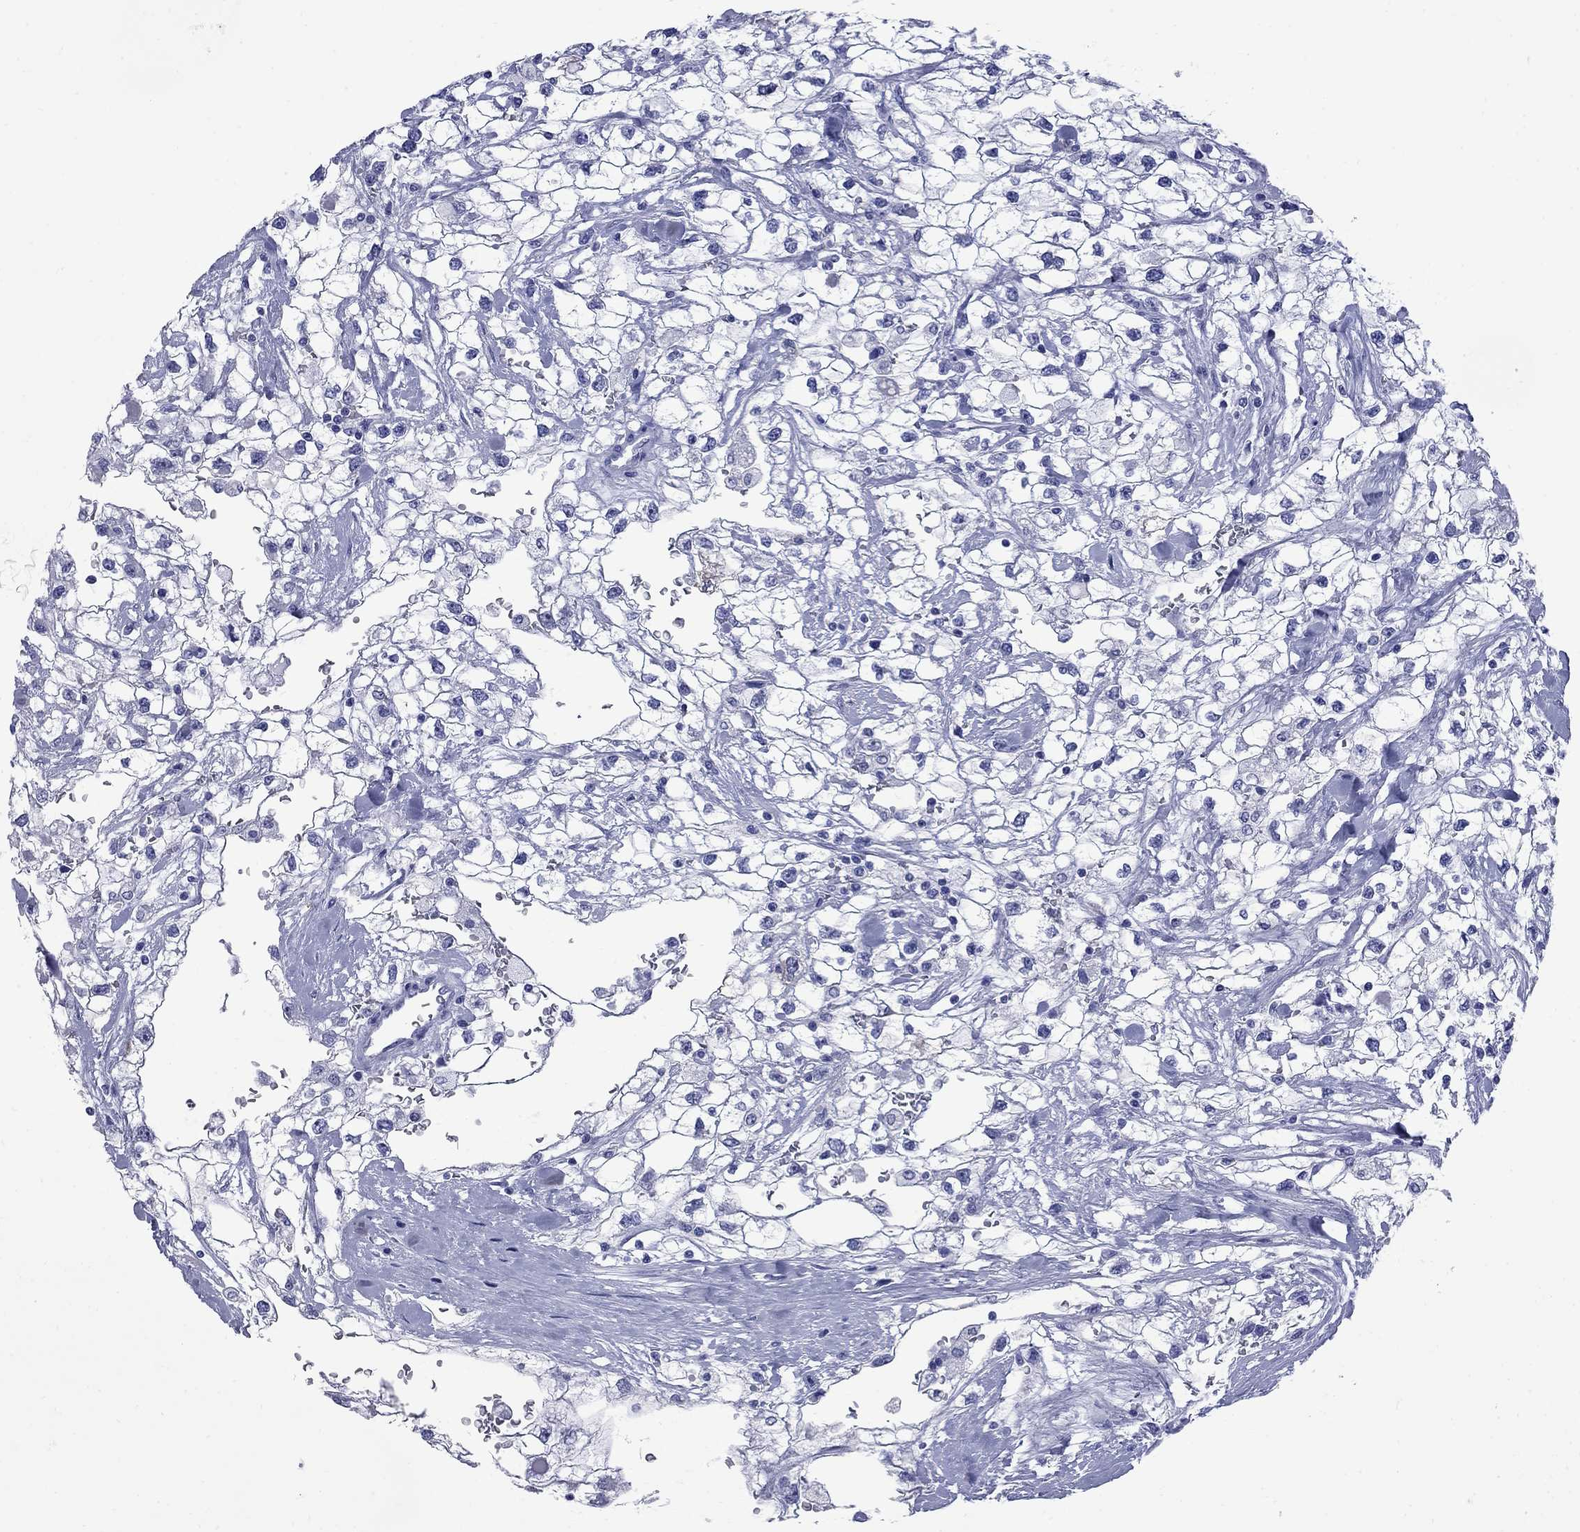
{"staining": {"intensity": "negative", "quantity": "none", "location": "none"}, "tissue": "renal cancer", "cell_type": "Tumor cells", "image_type": "cancer", "snomed": [{"axis": "morphology", "description": "Adenocarcinoma, NOS"}, {"axis": "topography", "description": "Kidney"}], "caption": "This is an immunohistochemistry (IHC) image of renal cancer. There is no positivity in tumor cells.", "gene": "TACC3", "patient": {"sex": "male", "age": 59}}